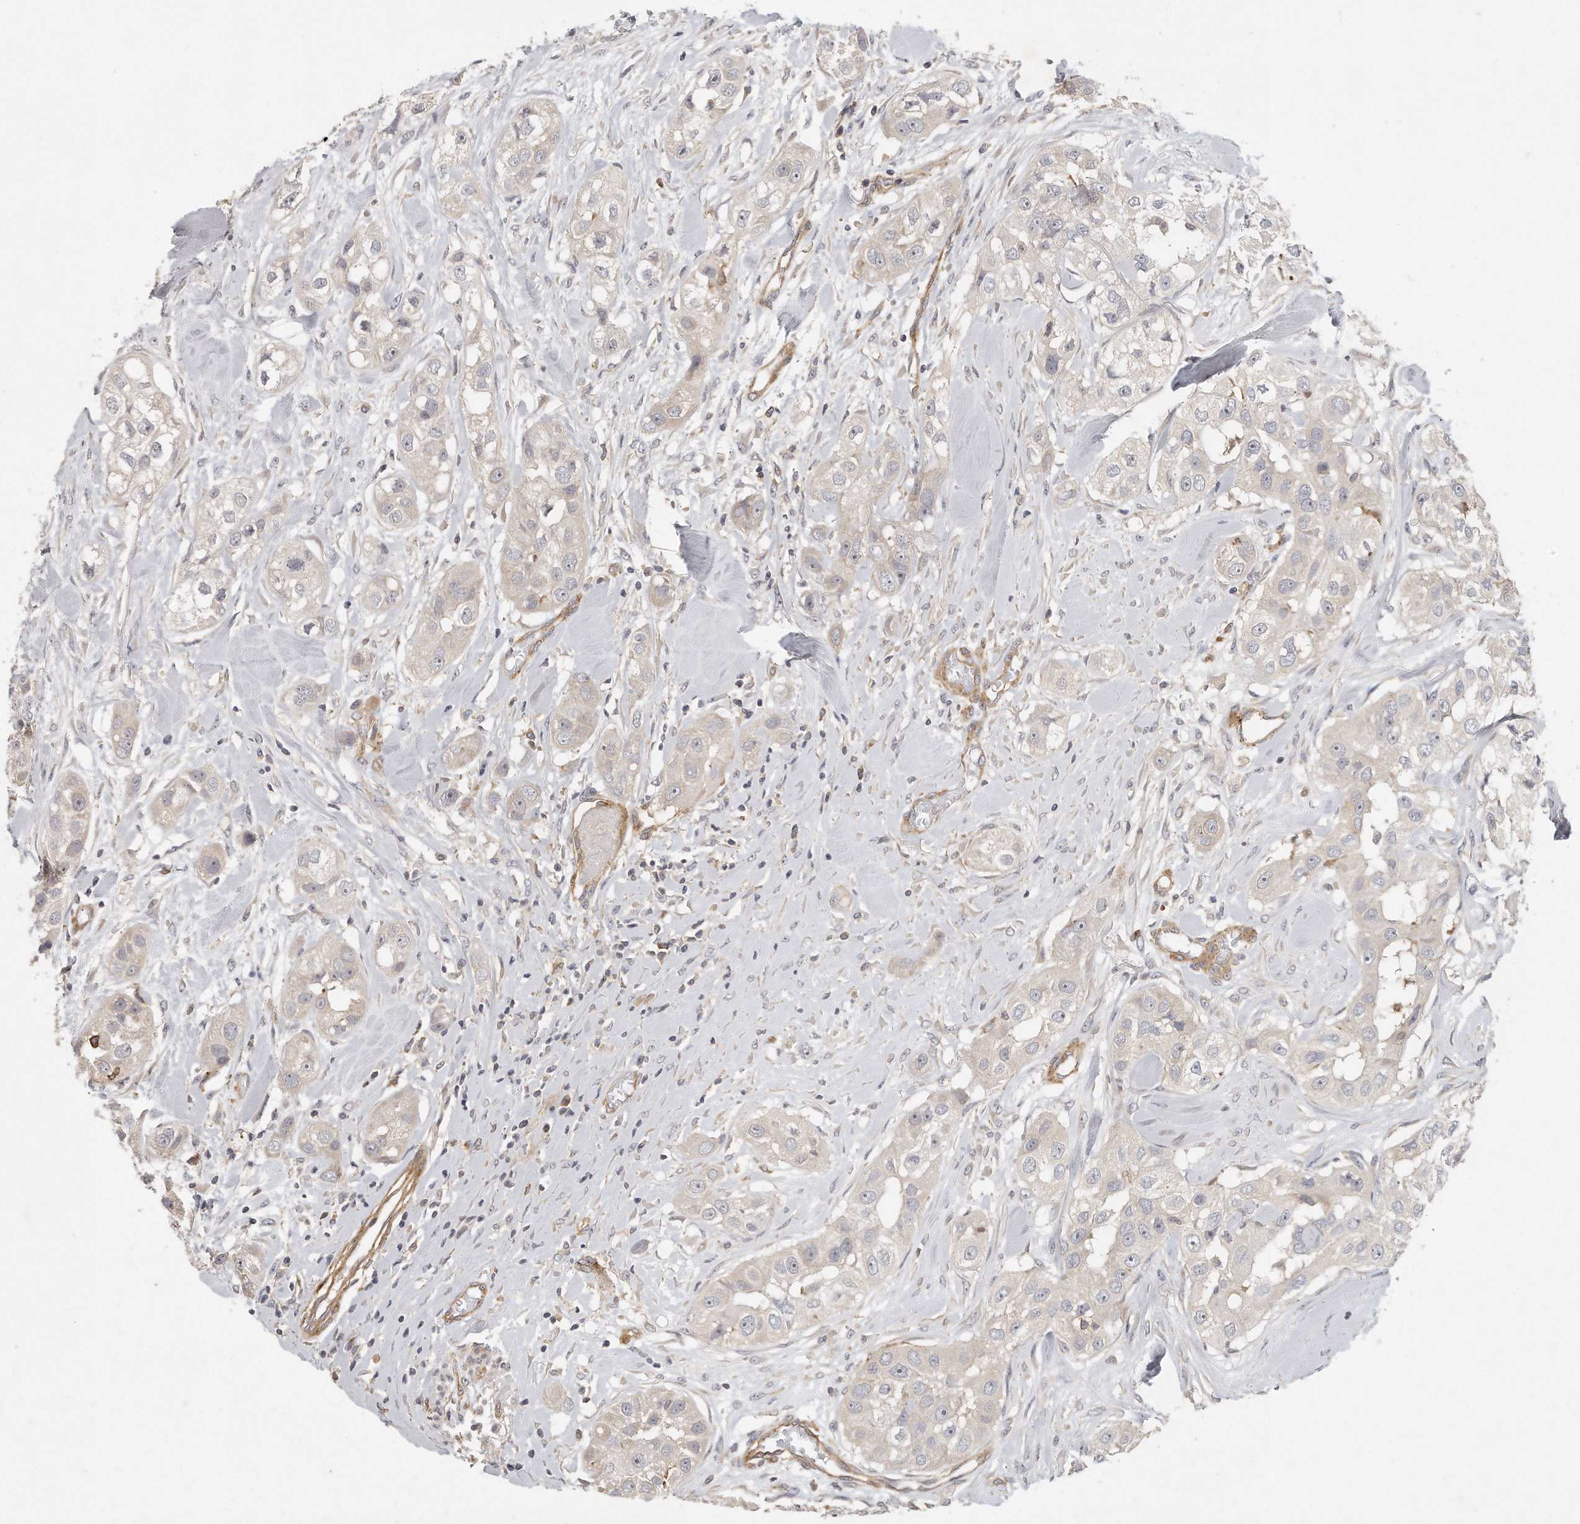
{"staining": {"intensity": "negative", "quantity": "none", "location": "none"}, "tissue": "head and neck cancer", "cell_type": "Tumor cells", "image_type": "cancer", "snomed": [{"axis": "morphology", "description": "Normal tissue, NOS"}, {"axis": "morphology", "description": "Squamous cell carcinoma, NOS"}, {"axis": "topography", "description": "Skeletal muscle"}, {"axis": "topography", "description": "Head-Neck"}], "caption": "IHC of head and neck cancer displays no positivity in tumor cells.", "gene": "MTERF4", "patient": {"sex": "male", "age": 51}}